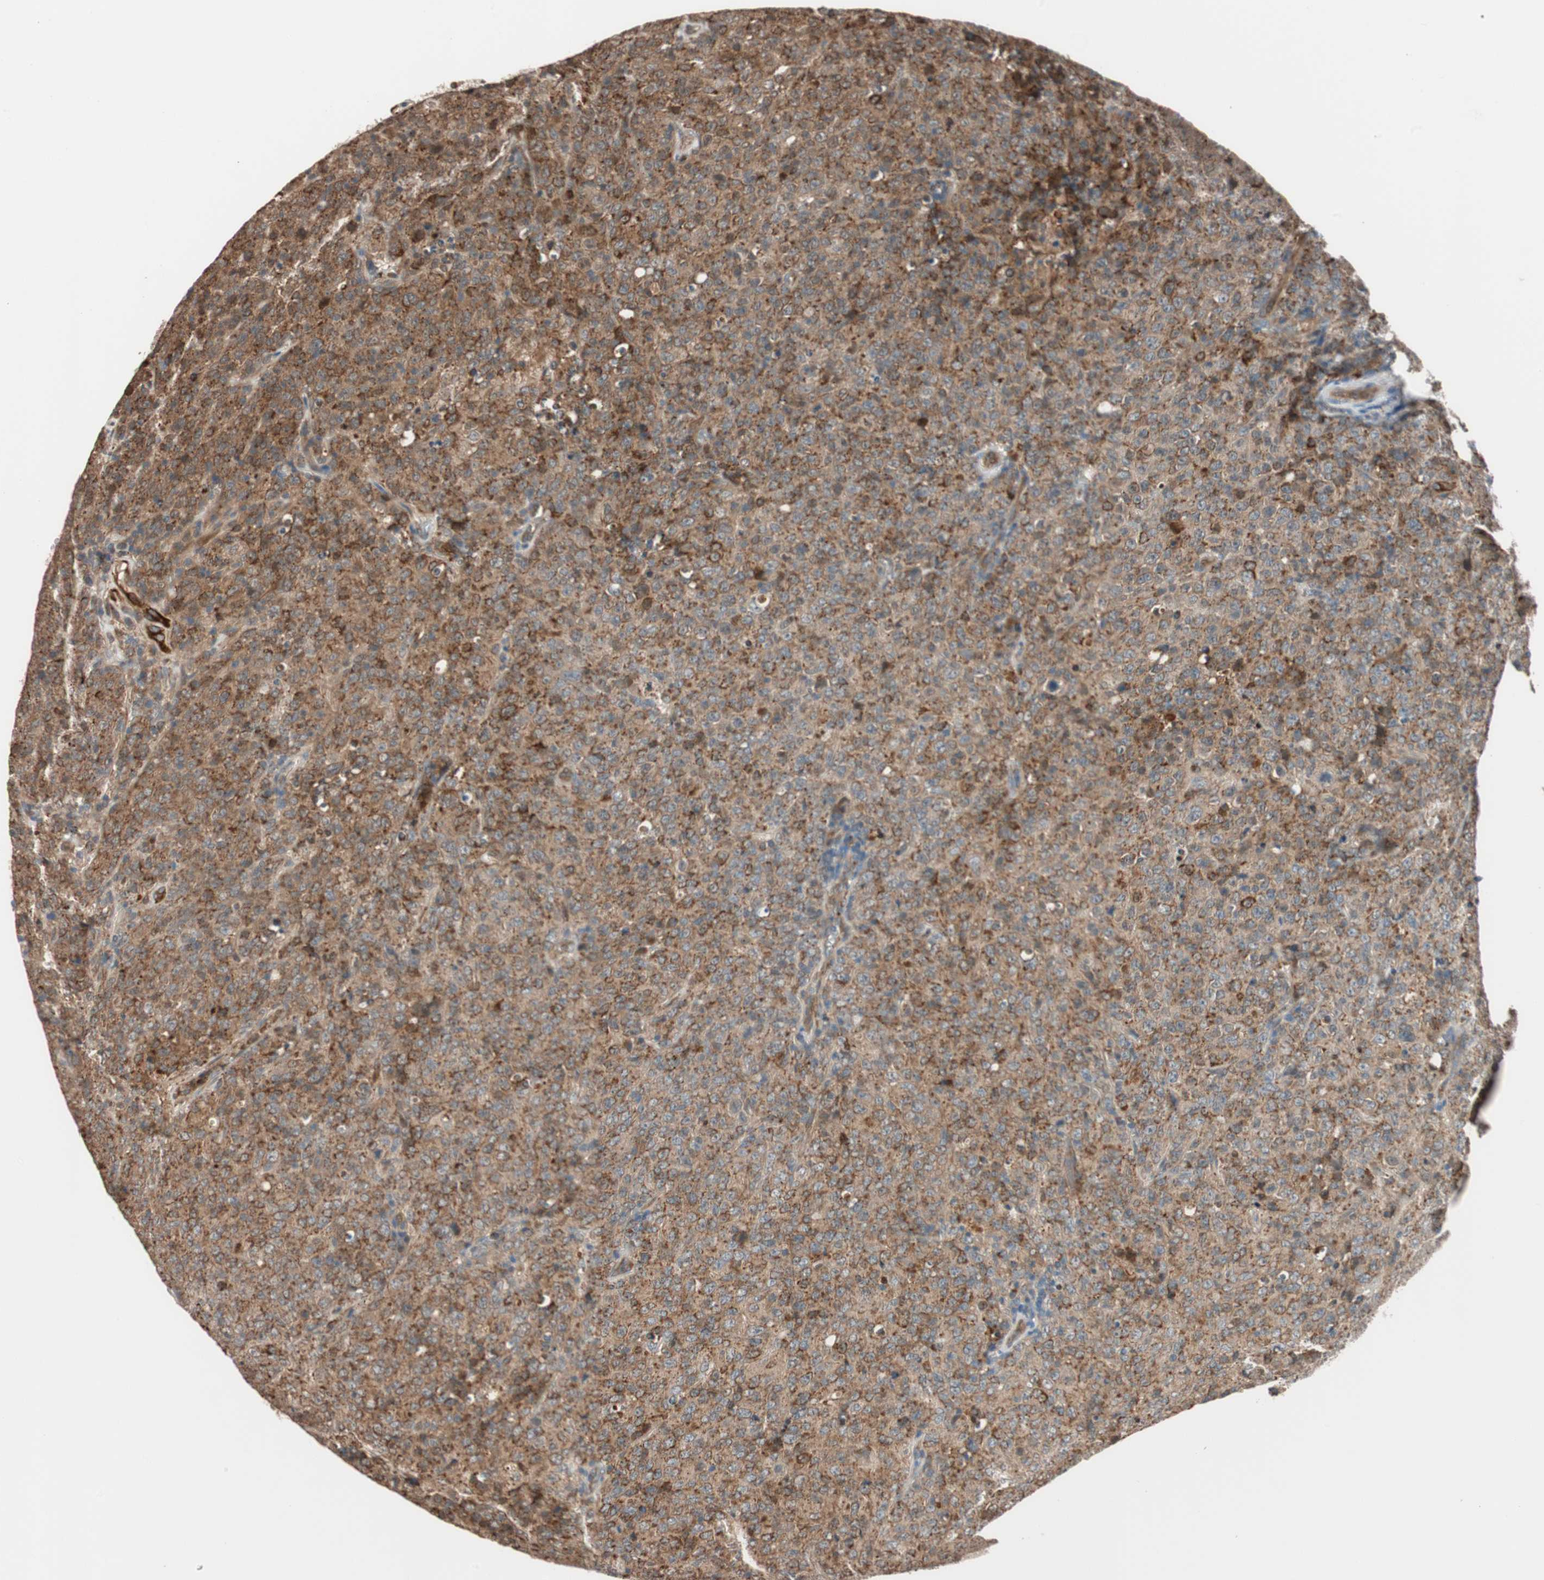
{"staining": {"intensity": "moderate", "quantity": ">75%", "location": "cytoplasmic/membranous"}, "tissue": "lymphoma", "cell_type": "Tumor cells", "image_type": "cancer", "snomed": [{"axis": "morphology", "description": "Malignant lymphoma, non-Hodgkin's type, High grade"}, {"axis": "topography", "description": "Tonsil"}], "caption": "Immunohistochemical staining of lymphoma shows medium levels of moderate cytoplasmic/membranous positivity in about >75% of tumor cells.", "gene": "PIK3R3", "patient": {"sex": "female", "age": 36}}